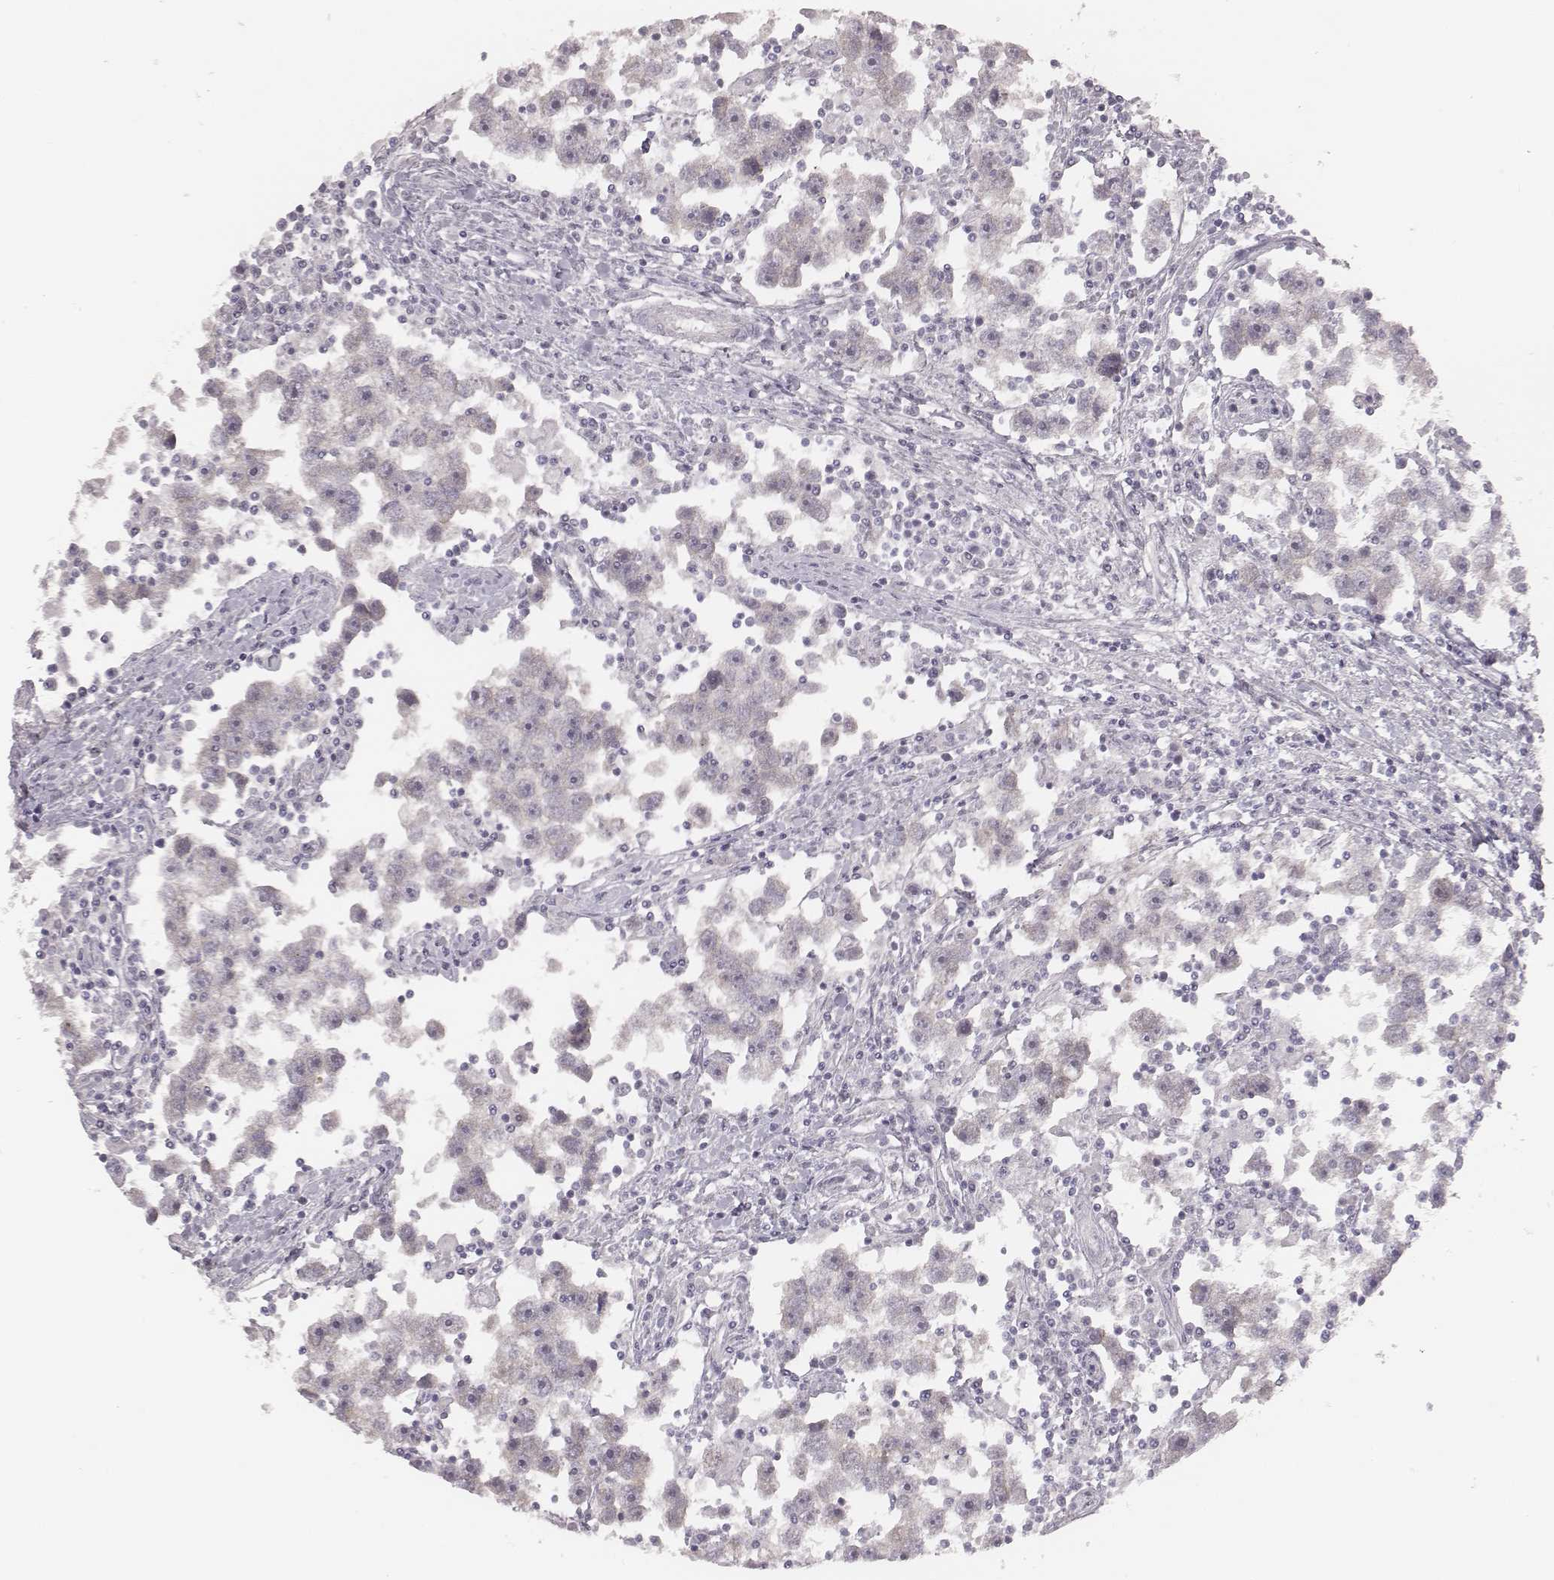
{"staining": {"intensity": "negative", "quantity": "none", "location": "none"}, "tissue": "testis cancer", "cell_type": "Tumor cells", "image_type": "cancer", "snomed": [{"axis": "morphology", "description": "Seminoma, NOS"}, {"axis": "topography", "description": "Testis"}], "caption": "Seminoma (testis) stained for a protein using IHC exhibits no staining tumor cells.", "gene": "PBK", "patient": {"sex": "male", "age": 30}}